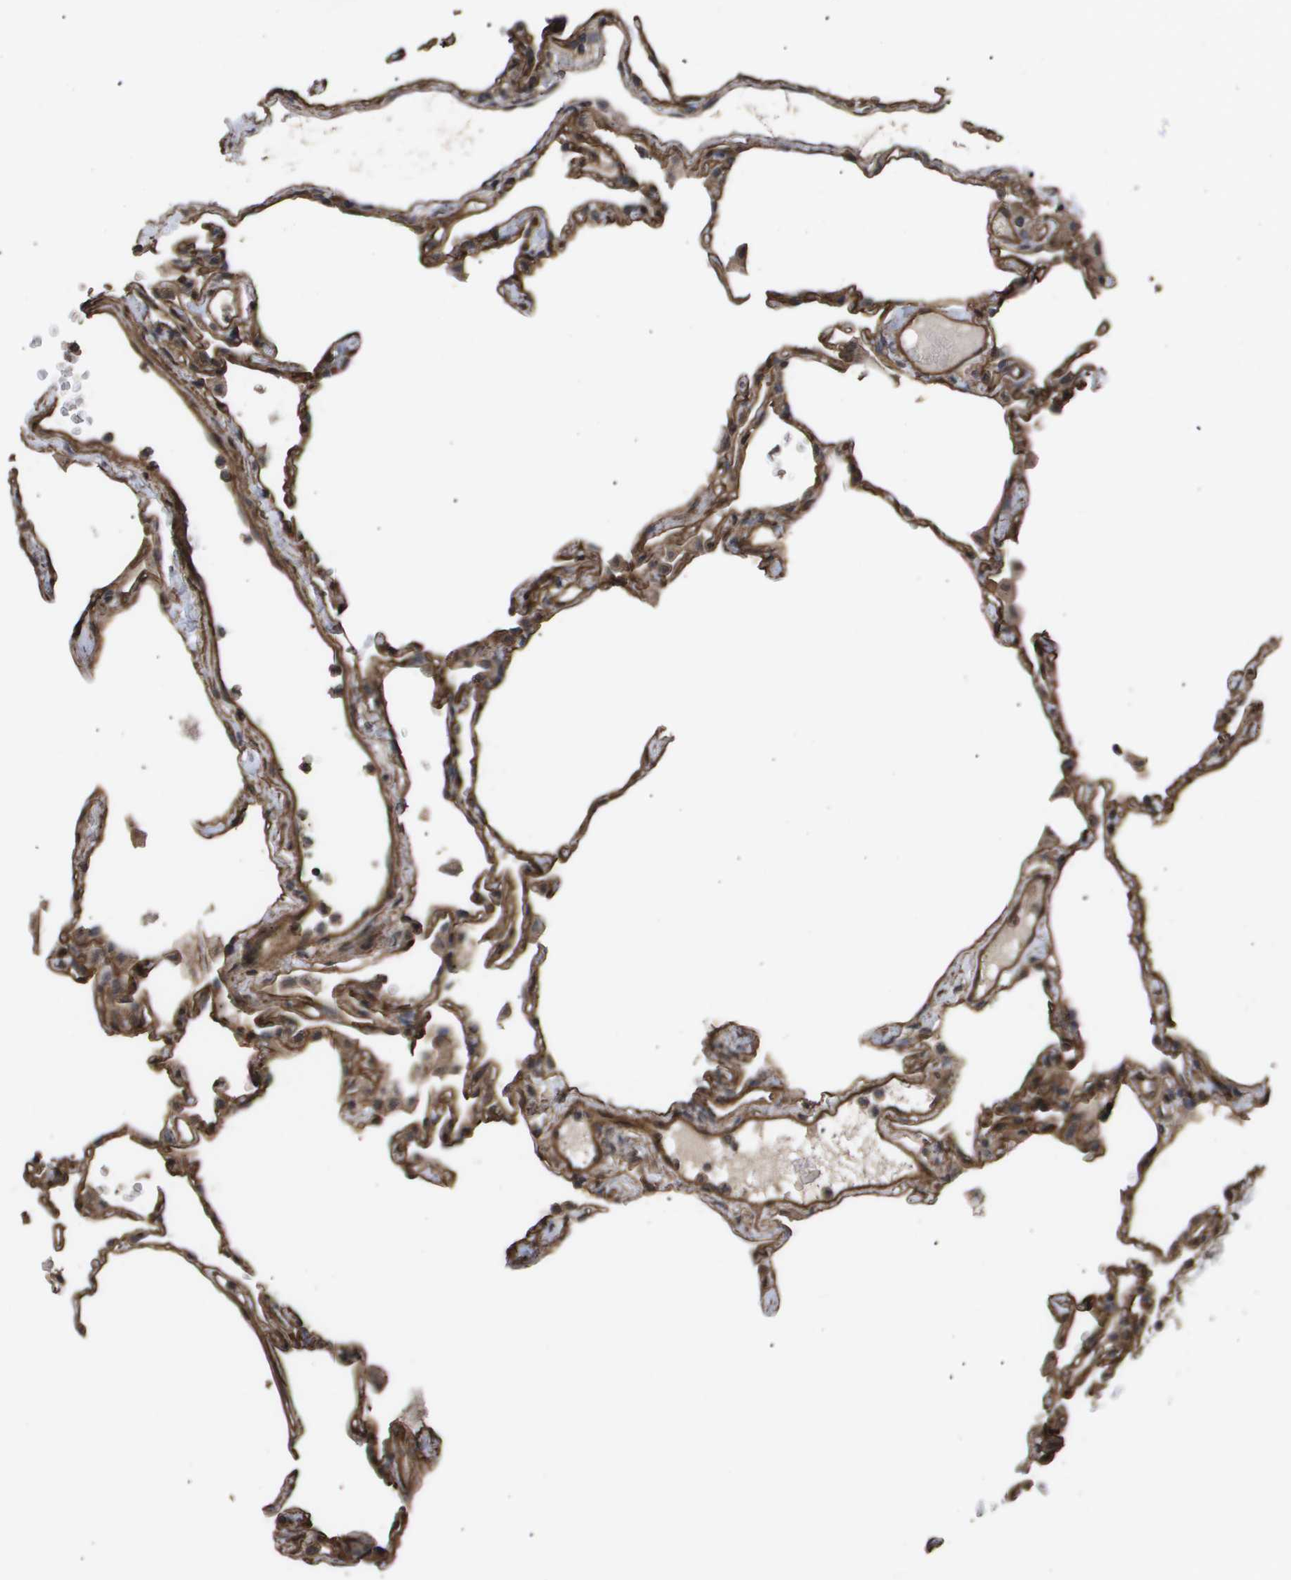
{"staining": {"intensity": "moderate", "quantity": ">75%", "location": "cytoplasmic/membranous"}, "tissue": "lung", "cell_type": "Alveolar cells", "image_type": "normal", "snomed": [{"axis": "morphology", "description": "Normal tissue, NOS"}, {"axis": "topography", "description": "Lung"}], "caption": "The histopathology image exhibits immunohistochemical staining of unremarkable lung. There is moderate cytoplasmic/membranous staining is identified in about >75% of alveolar cells.", "gene": "CUL5", "patient": {"sex": "female", "age": 49}}